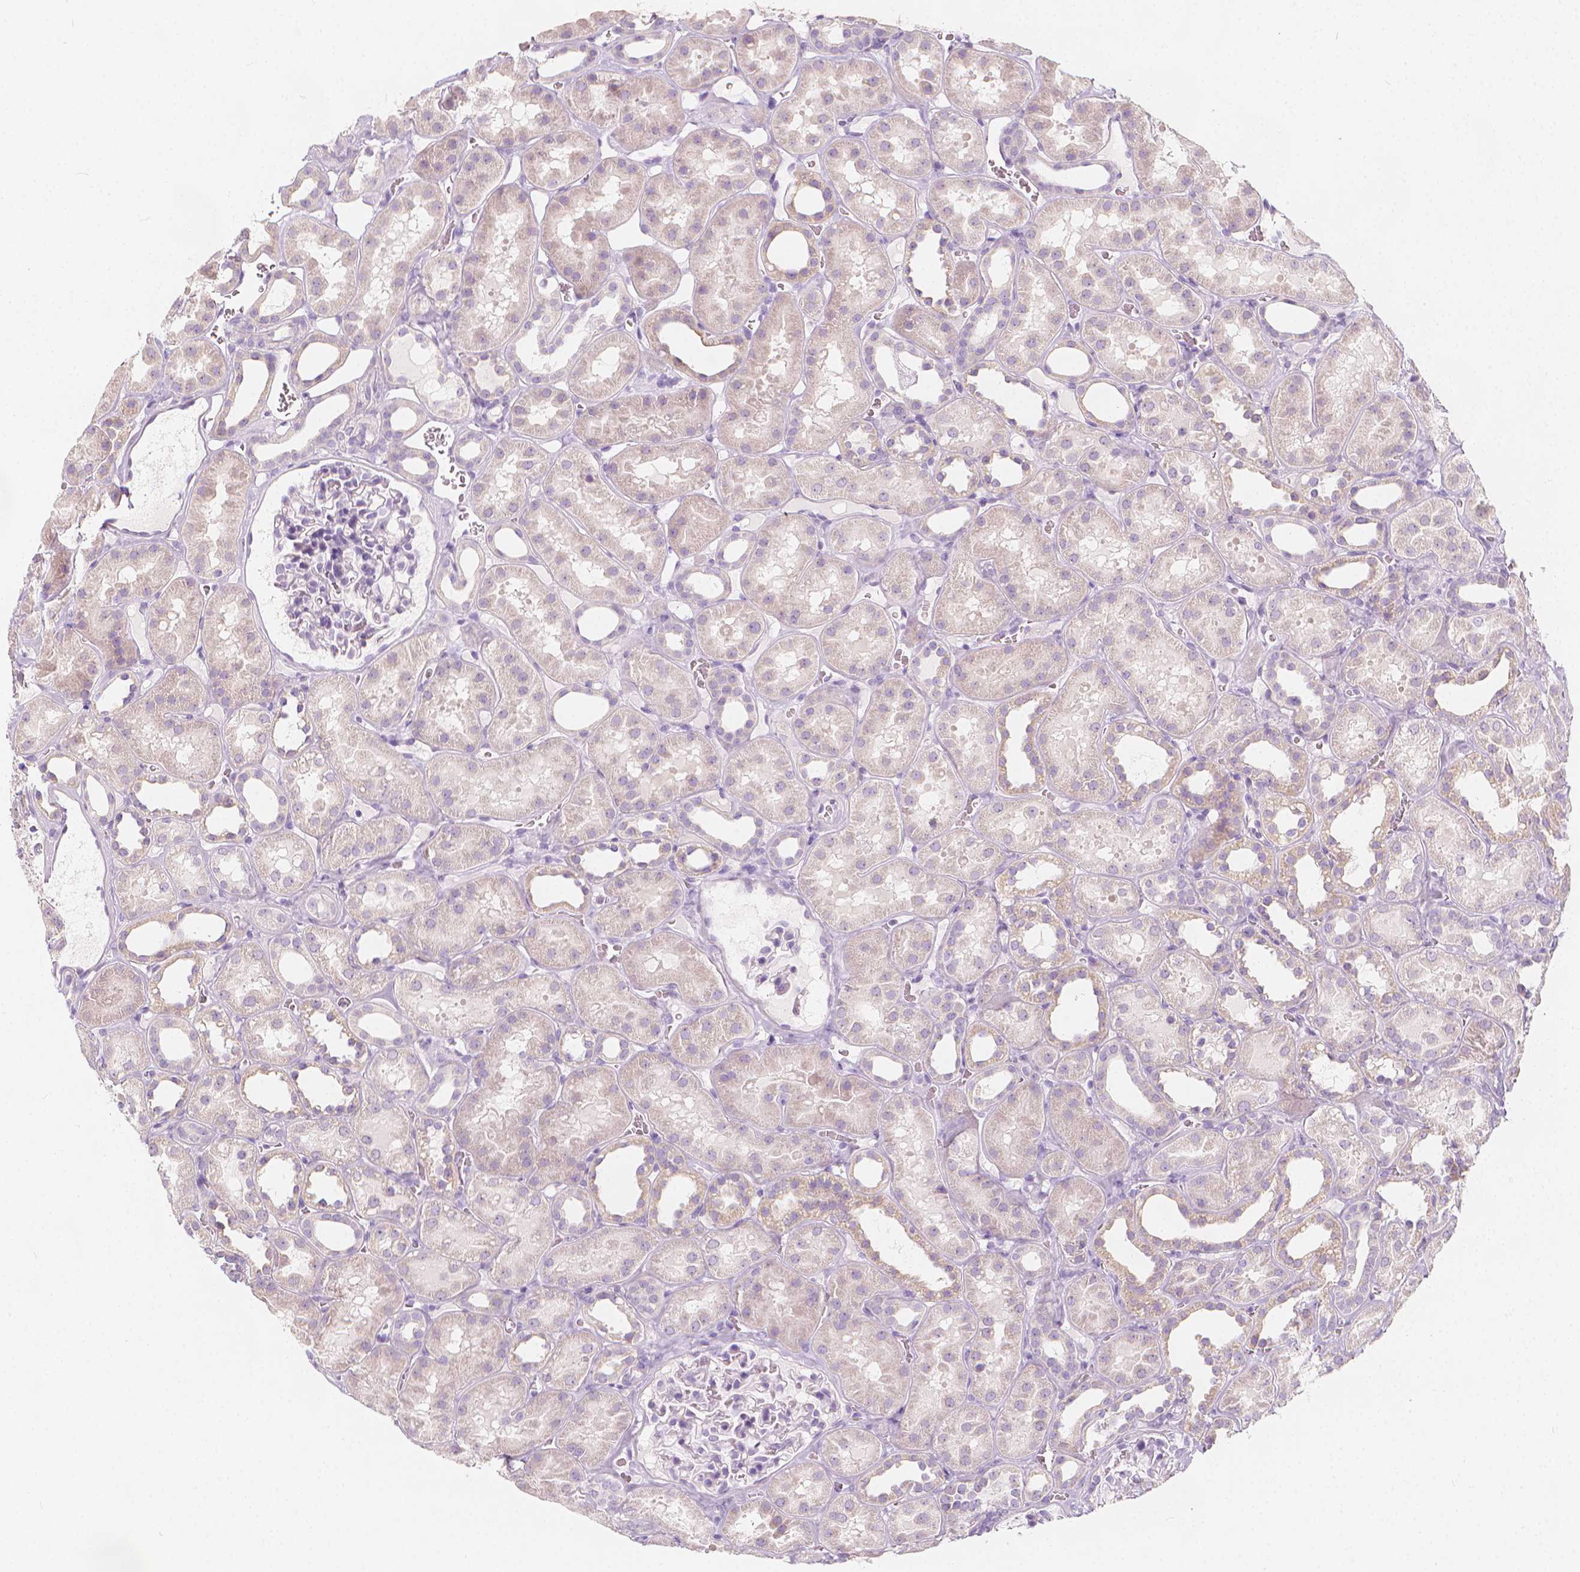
{"staining": {"intensity": "negative", "quantity": "none", "location": "none"}, "tissue": "kidney", "cell_type": "Cells in glomeruli", "image_type": "normal", "snomed": [{"axis": "morphology", "description": "Normal tissue, NOS"}, {"axis": "topography", "description": "Kidney"}], "caption": "Human kidney stained for a protein using immunohistochemistry exhibits no expression in cells in glomeruli.", "gene": "RBFOX1", "patient": {"sex": "female", "age": 41}}